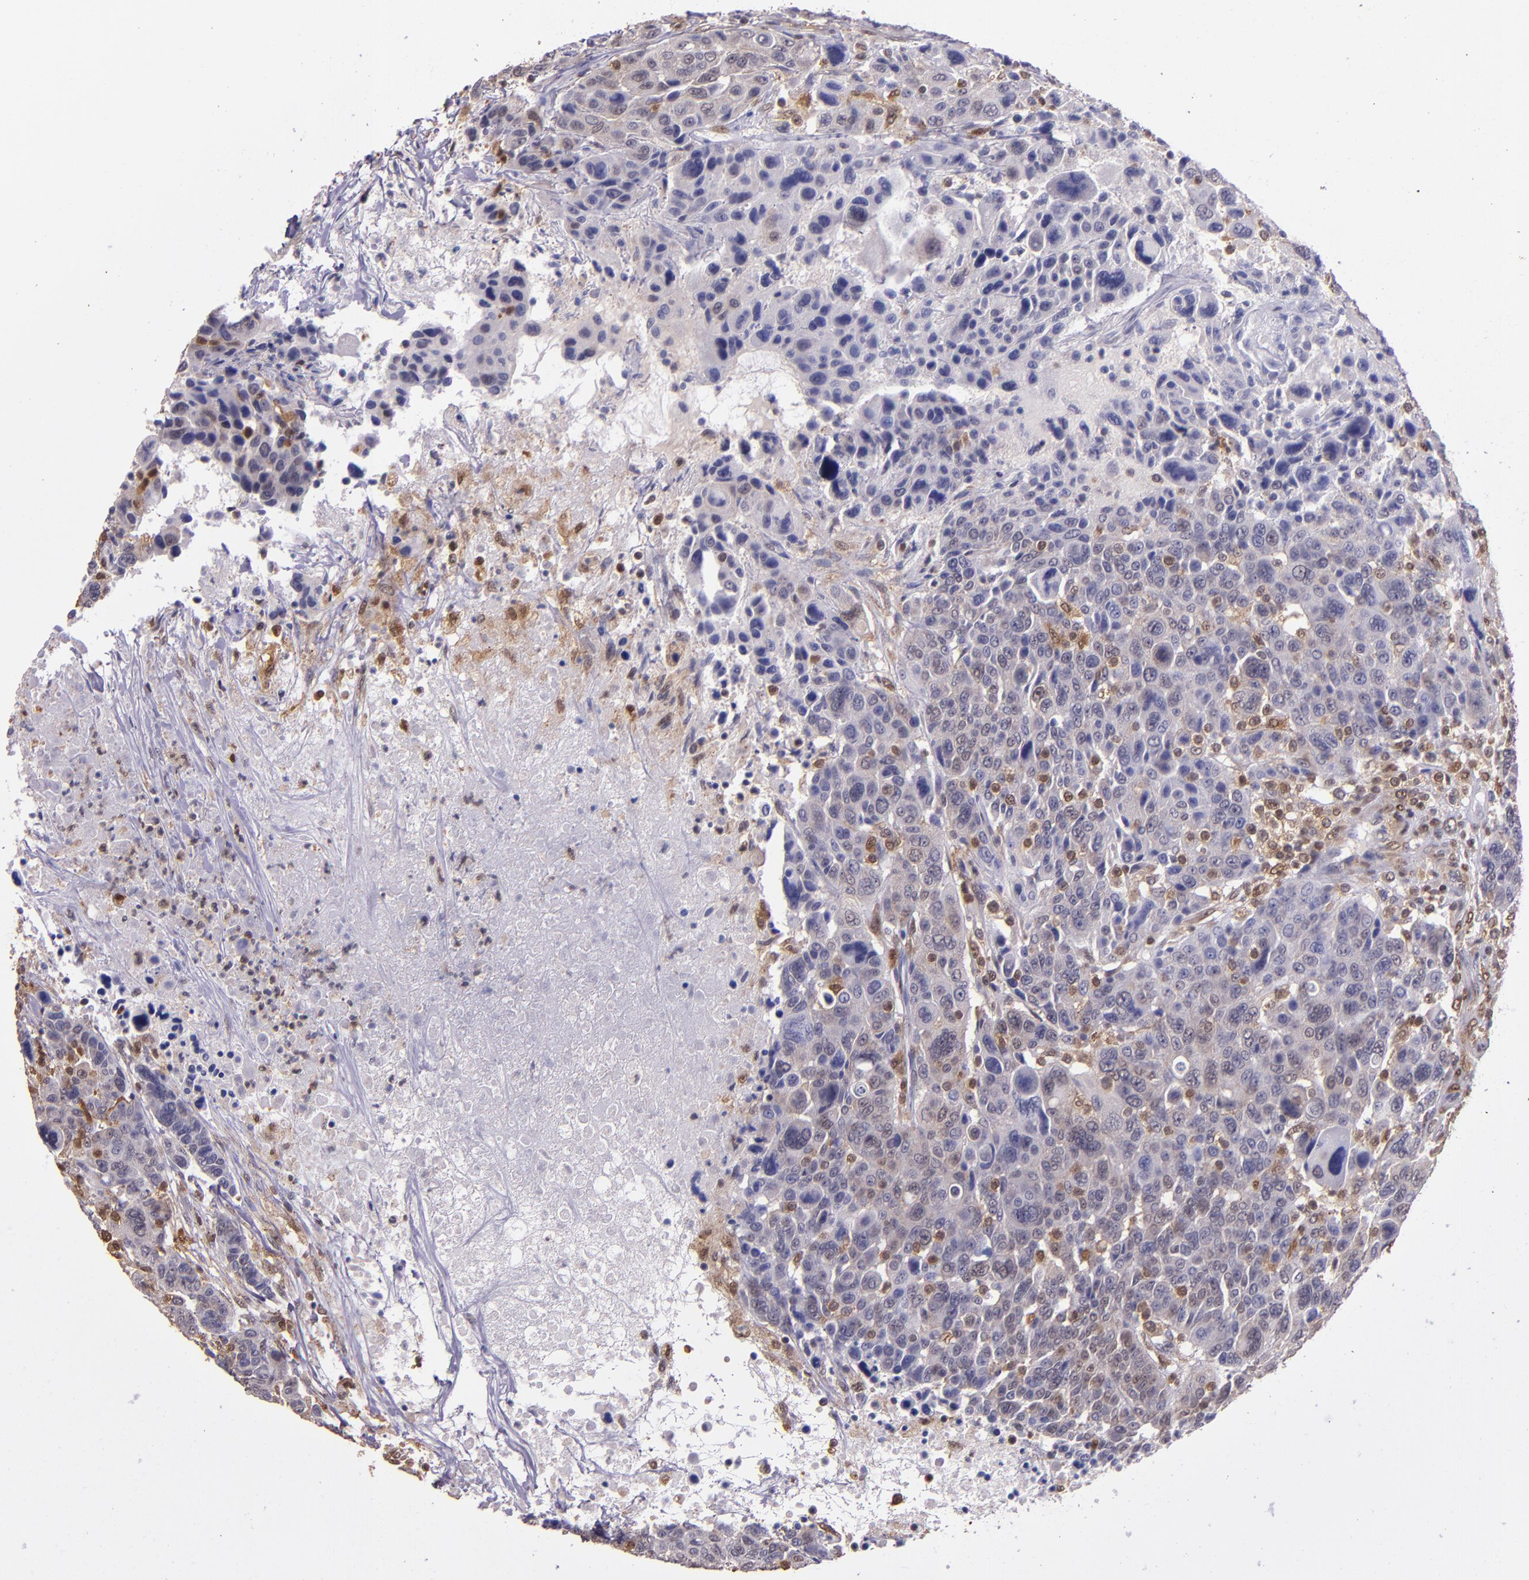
{"staining": {"intensity": "moderate", "quantity": "25%-75%", "location": "cytoplasmic/membranous,nuclear"}, "tissue": "breast cancer", "cell_type": "Tumor cells", "image_type": "cancer", "snomed": [{"axis": "morphology", "description": "Duct carcinoma"}, {"axis": "topography", "description": "Breast"}], "caption": "An image of infiltrating ductal carcinoma (breast) stained for a protein reveals moderate cytoplasmic/membranous and nuclear brown staining in tumor cells. (DAB = brown stain, brightfield microscopy at high magnification).", "gene": "STAT6", "patient": {"sex": "female", "age": 37}}